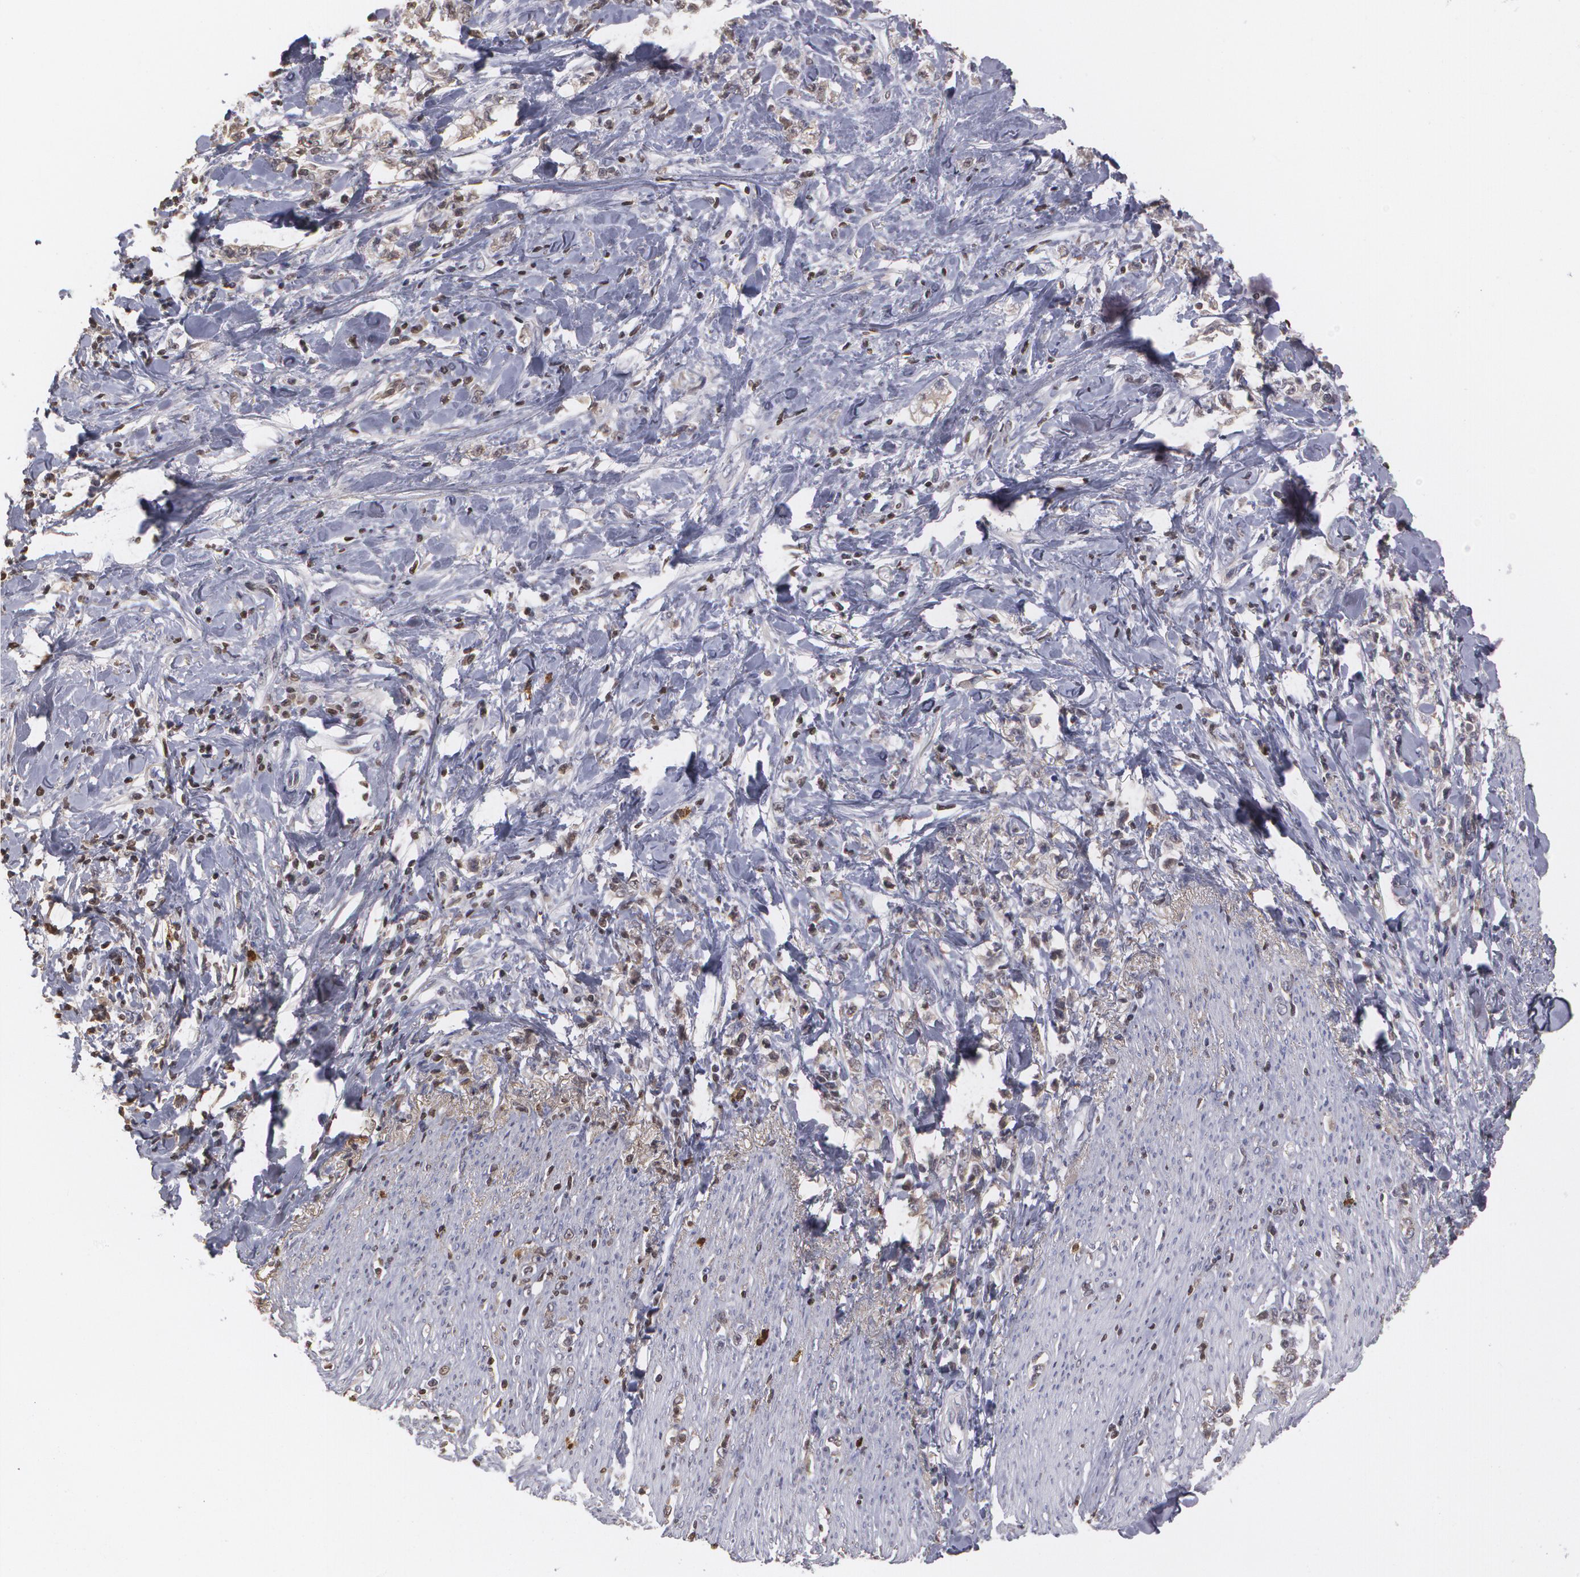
{"staining": {"intensity": "weak", "quantity": "25%-75%", "location": "cytoplasmic/membranous"}, "tissue": "stomach cancer", "cell_type": "Tumor cells", "image_type": "cancer", "snomed": [{"axis": "morphology", "description": "Adenocarcinoma, NOS"}, {"axis": "topography", "description": "Stomach, lower"}], "caption": "This is an image of immunohistochemistry staining of stomach cancer (adenocarcinoma), which shows weak staining in the cytoplasmic/membranous of tumor cells.", "gene": "SERPINA1", "patient": {"sex": "male", "age": 88}}